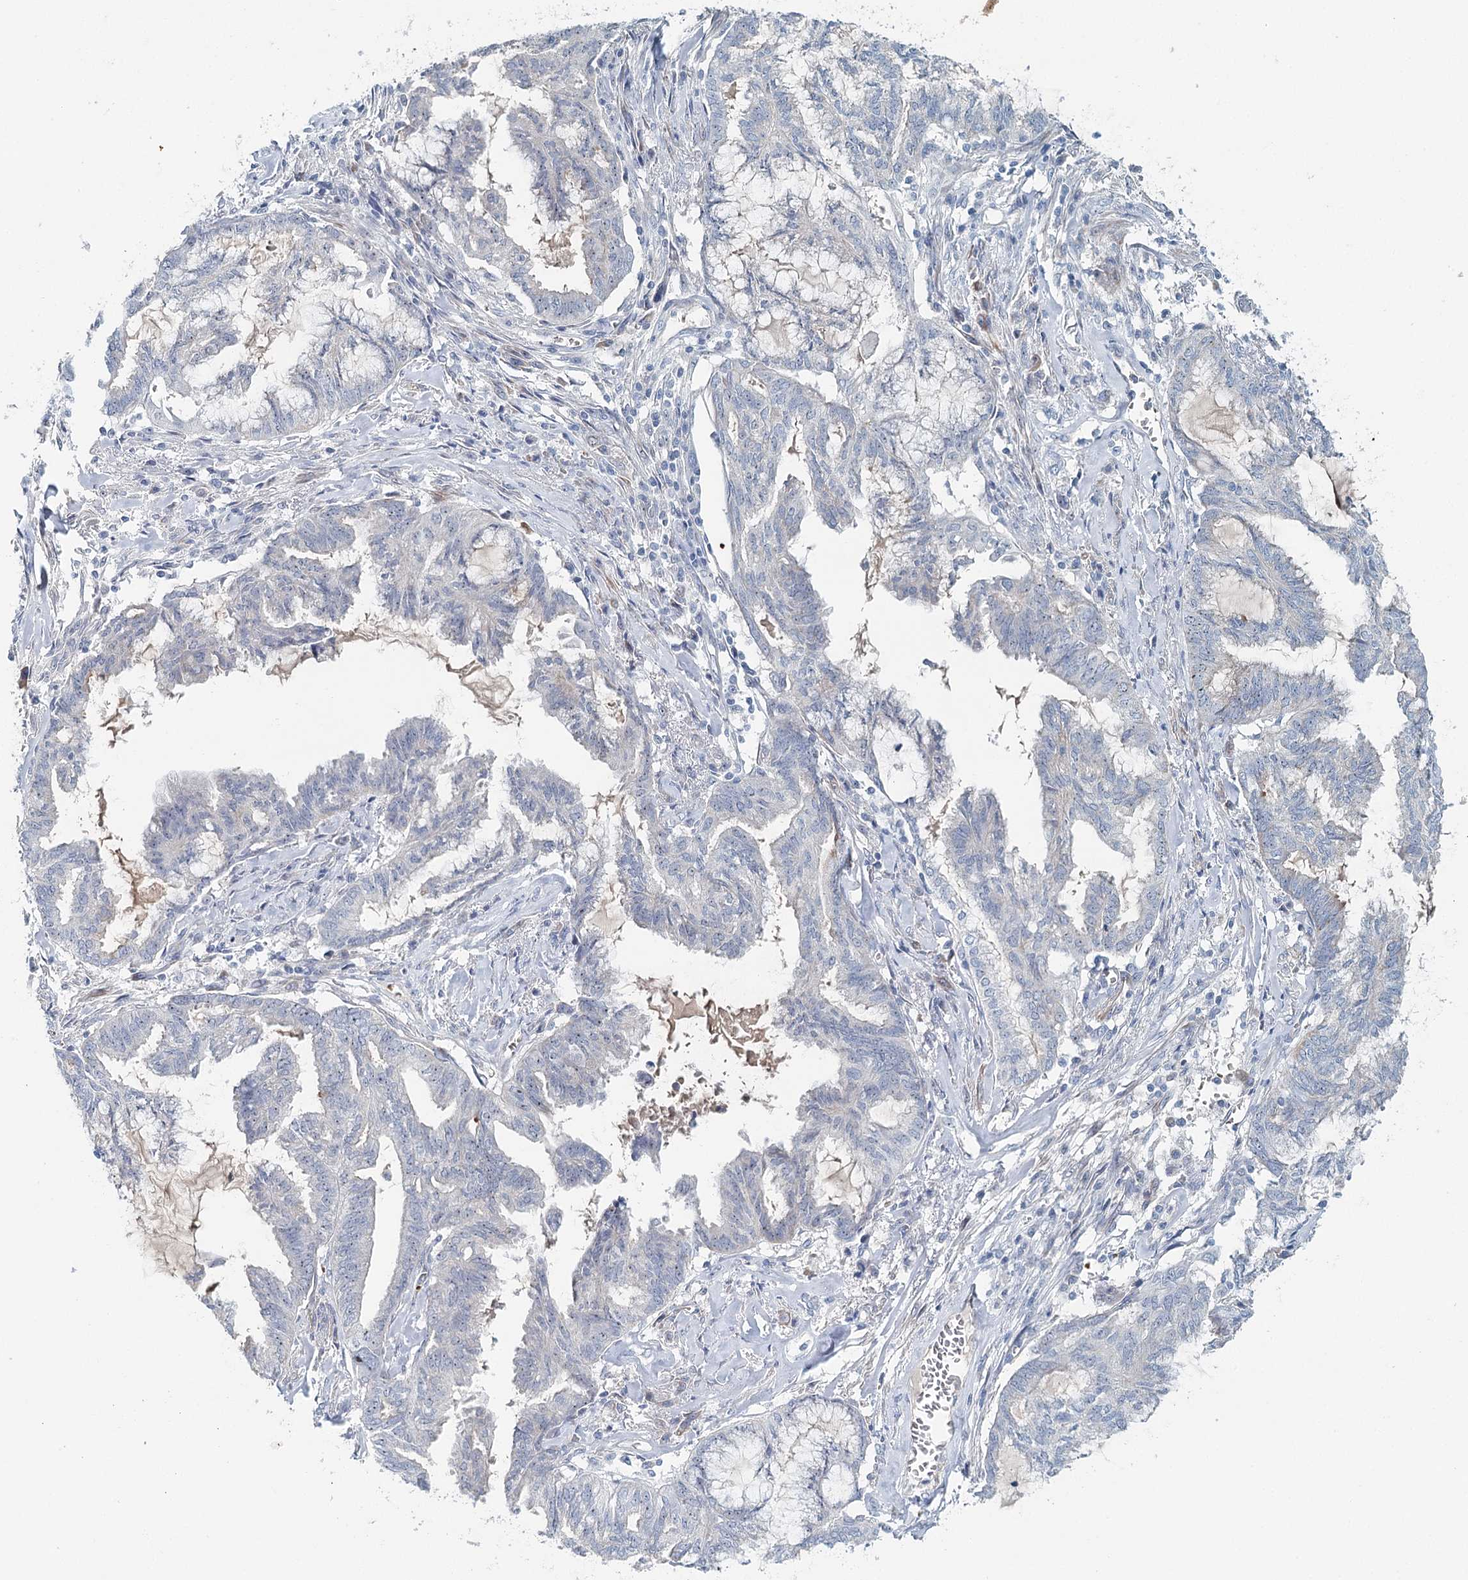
{"staining": {"intensity": "negative", "quantity": "none", "location": "none"}, "tissue": "endometrial cancer", "cell_type": "Tumor cells", "image_type": "cancer", "snomed": [{"axis": "morphology", "description": "Adenocarcinoma, NOS"}, {"axis": "topography", "description": "Endometrium"}], "caption": "Endometrial cancer stained for a protein using immunohistochemistry (IHC) exhibits no positivity tumor cells.", "gene": "RBM43", "patient": {"sex": "female", "age": 86}}